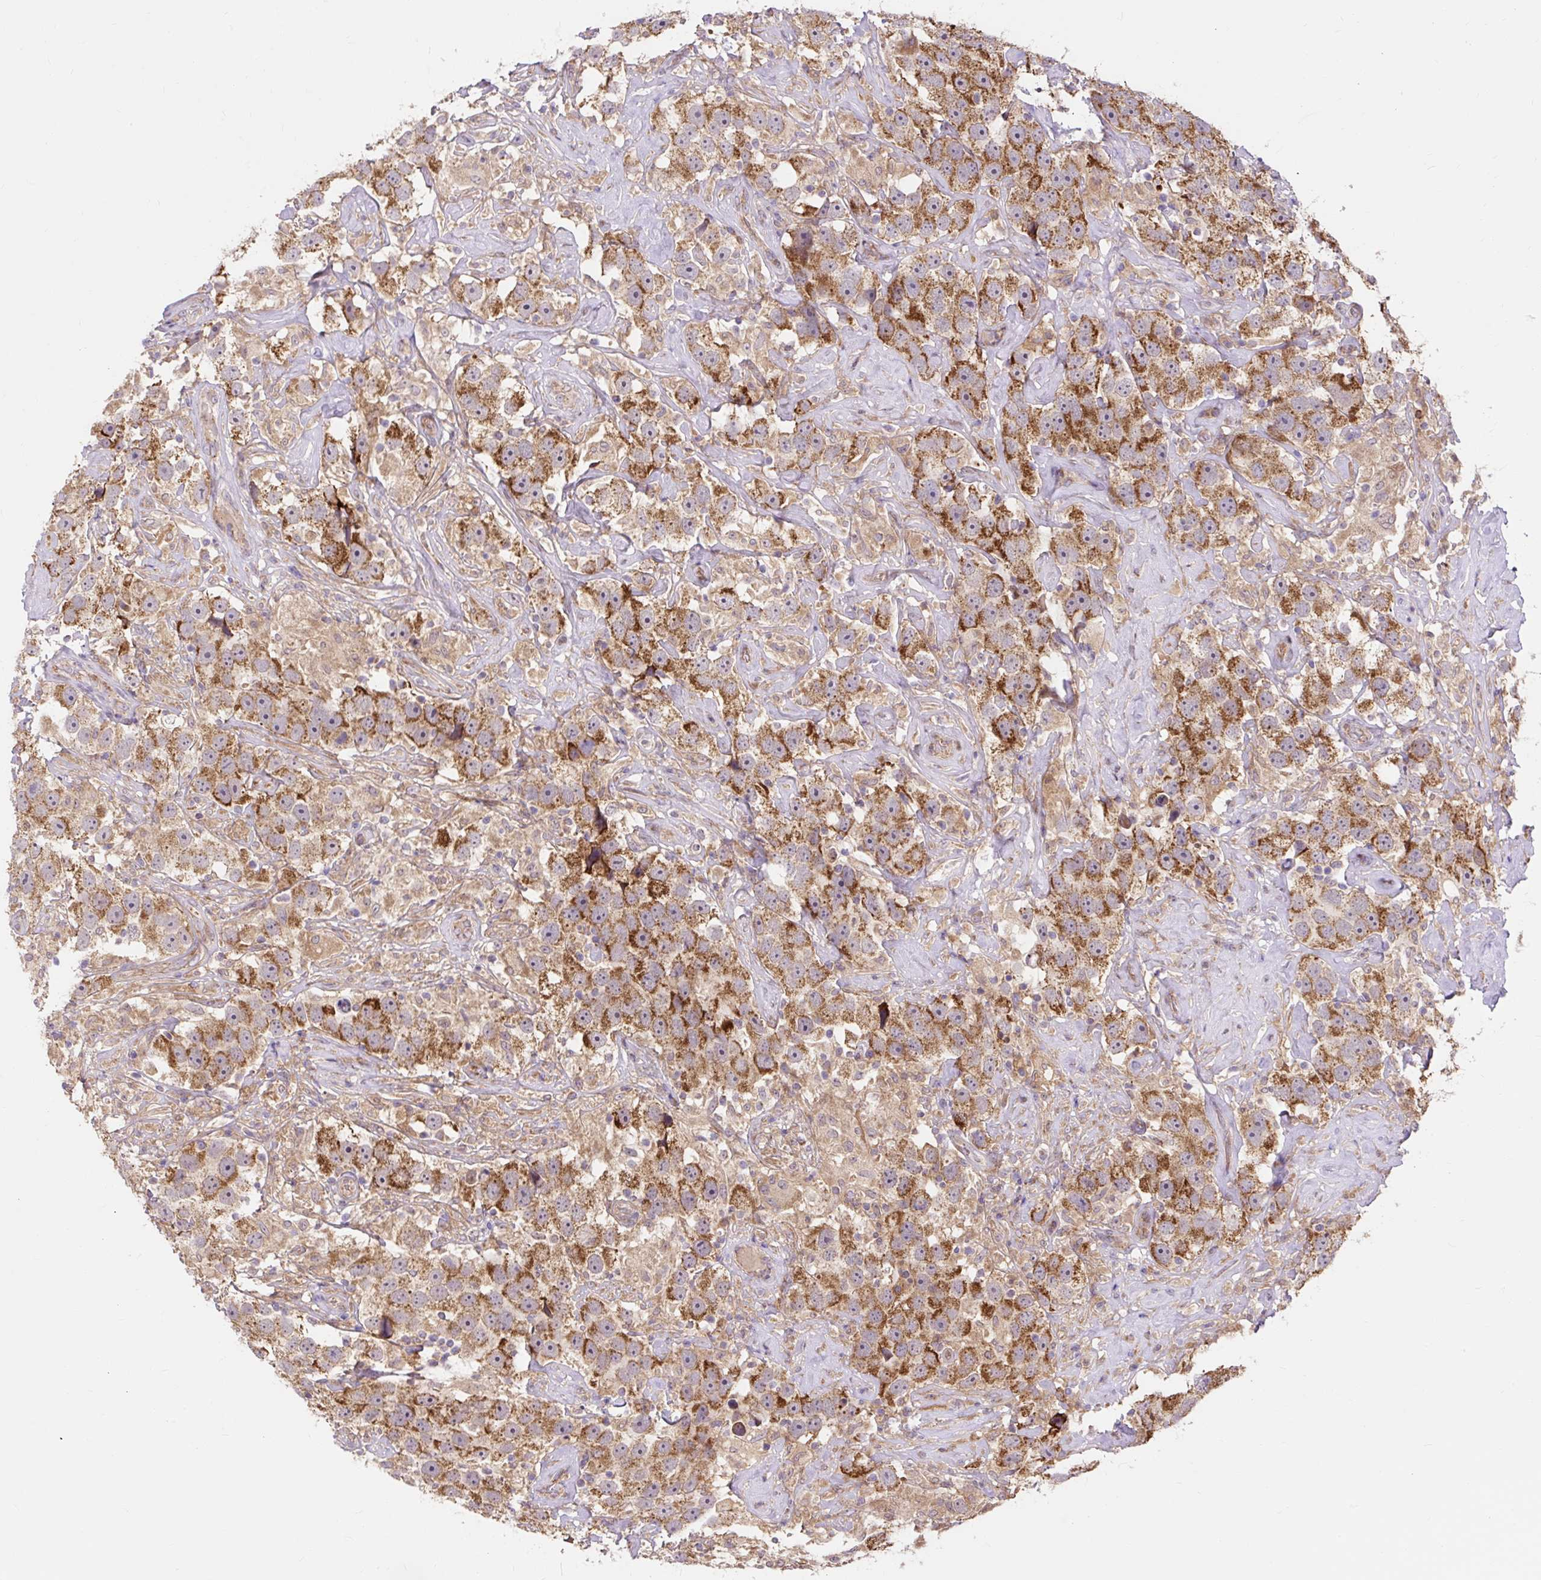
{"staining": {"intensity": "moderate", "quantity": ">75%", "location": "cytoplasmic/membranous"}, "tissue": "testis cancer", "cell_type": "Tumor cells", "image_type": "cancer", "snomed": [{"axis": "morphology", "description": "Seminoma, NOS"}, {"axis": "topography", "description": "Testis"}], "caption": "The immunohistochemical stain labels moderate cytoplasmic/membranous expression in tumor cells of testis seminoma tissue. The staining was performed using DAB, with brown indicating positive protein expression. Nuclei are stained blue with hematoxylin.", "gene": "TRIAP1", "patient": {"sex": "male", "age": 49}}